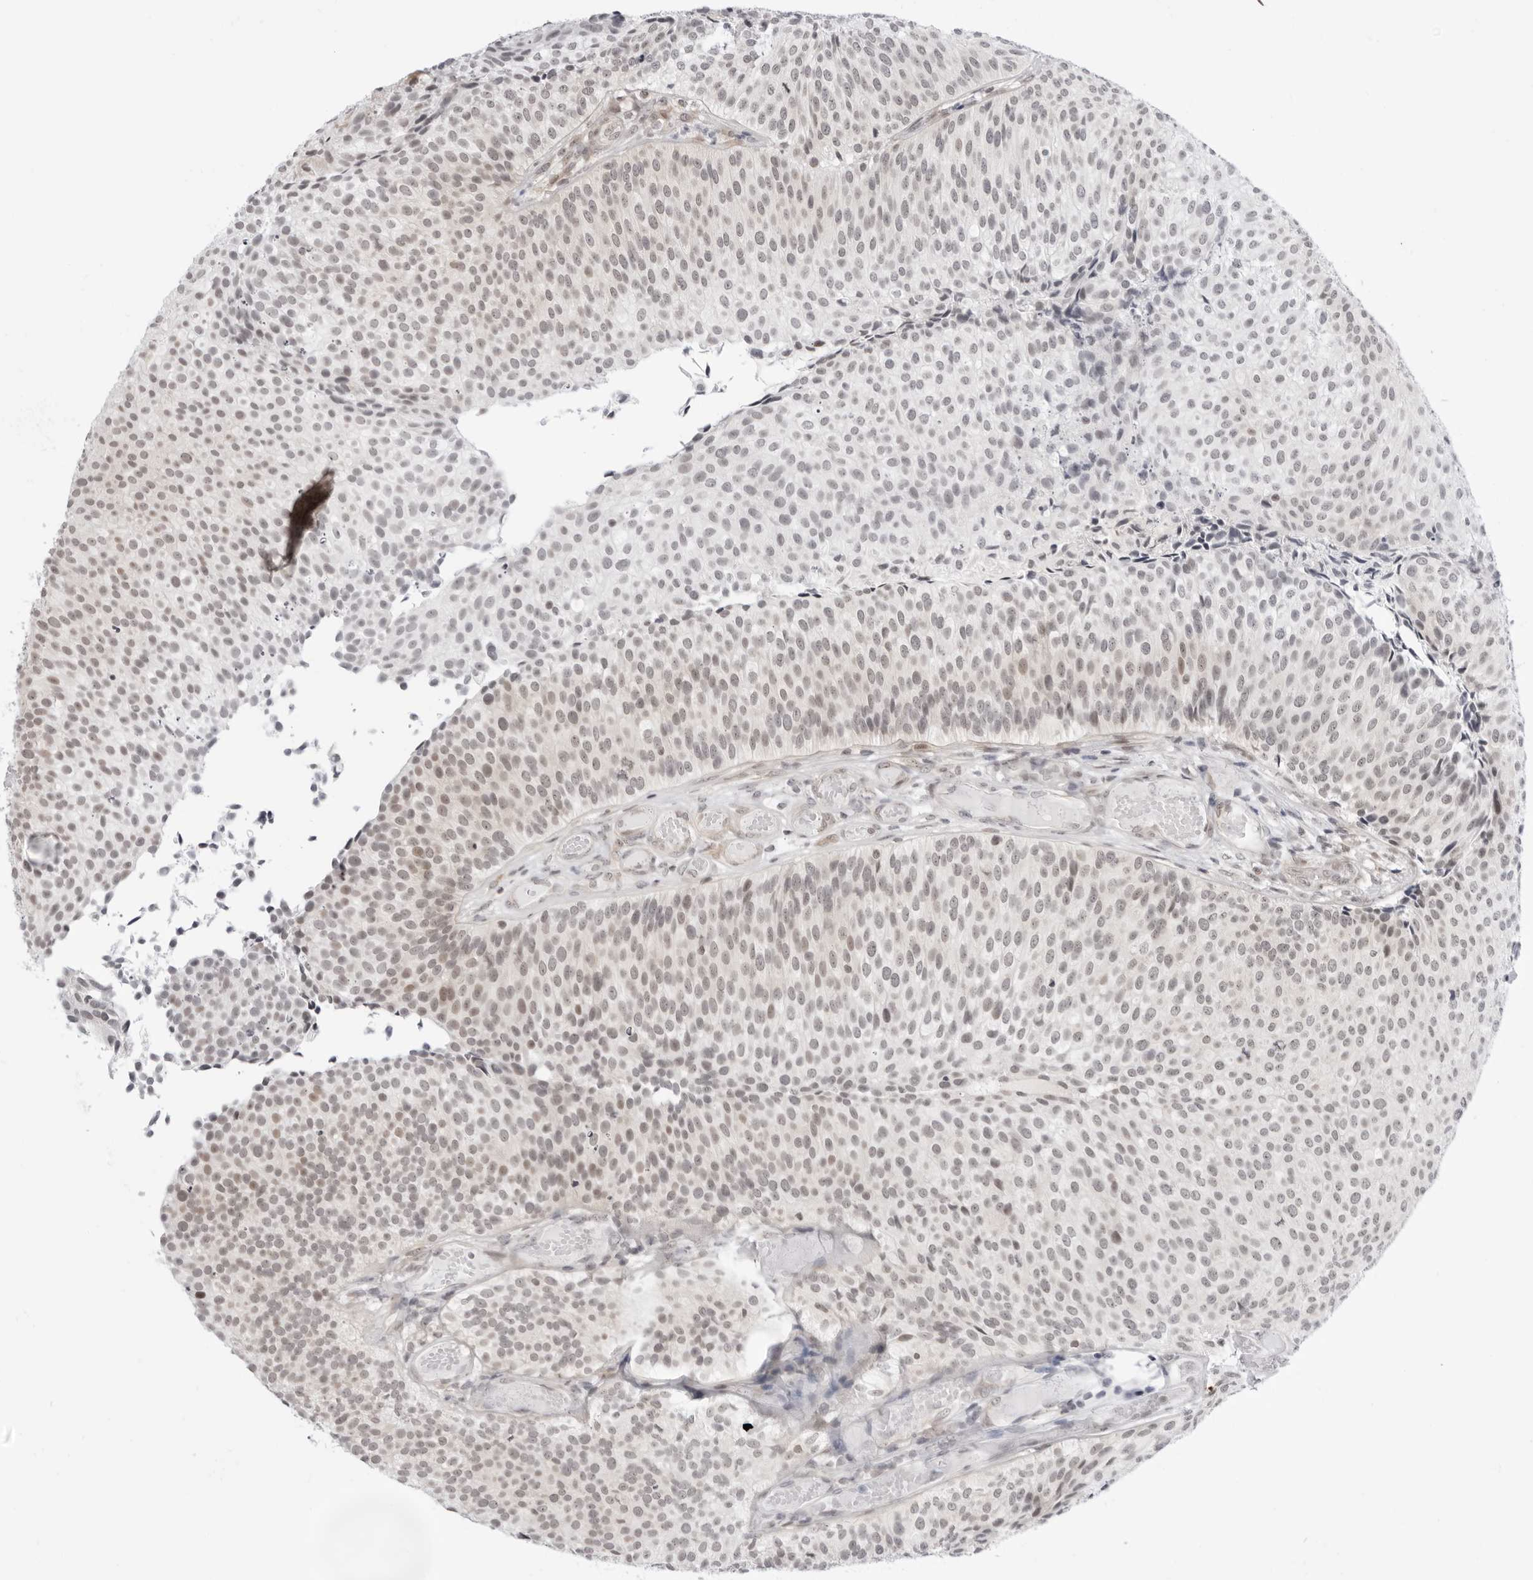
{"staining": {"intensity": "weak", "quantity": "25%-75%", "location": "nuclear"}, "tissue": "urothelial cancer", "cell_type": "Tumor cells", "image_type": "cancer", "snomed": [{"axis": "morphology", "description": "Urothelial carcinoma, Low grade"}, {"axis": "topography", "description": "Urinary bladder"}], "caption": "IHC staining of urothelial carcinoma (low-grade), which displays low levels of weak nuclear positivity in about 25%-75% of tumor cells indicating weak nuclear protein staining. The staining was performed using DAB (3,3'-diaminobenzidine) (brown) for protein detection and nuclei were counterstained in hematoxylin (blue).", "gene": "PPP2R5C", "patient": {"sex": "male", "age": 86}}